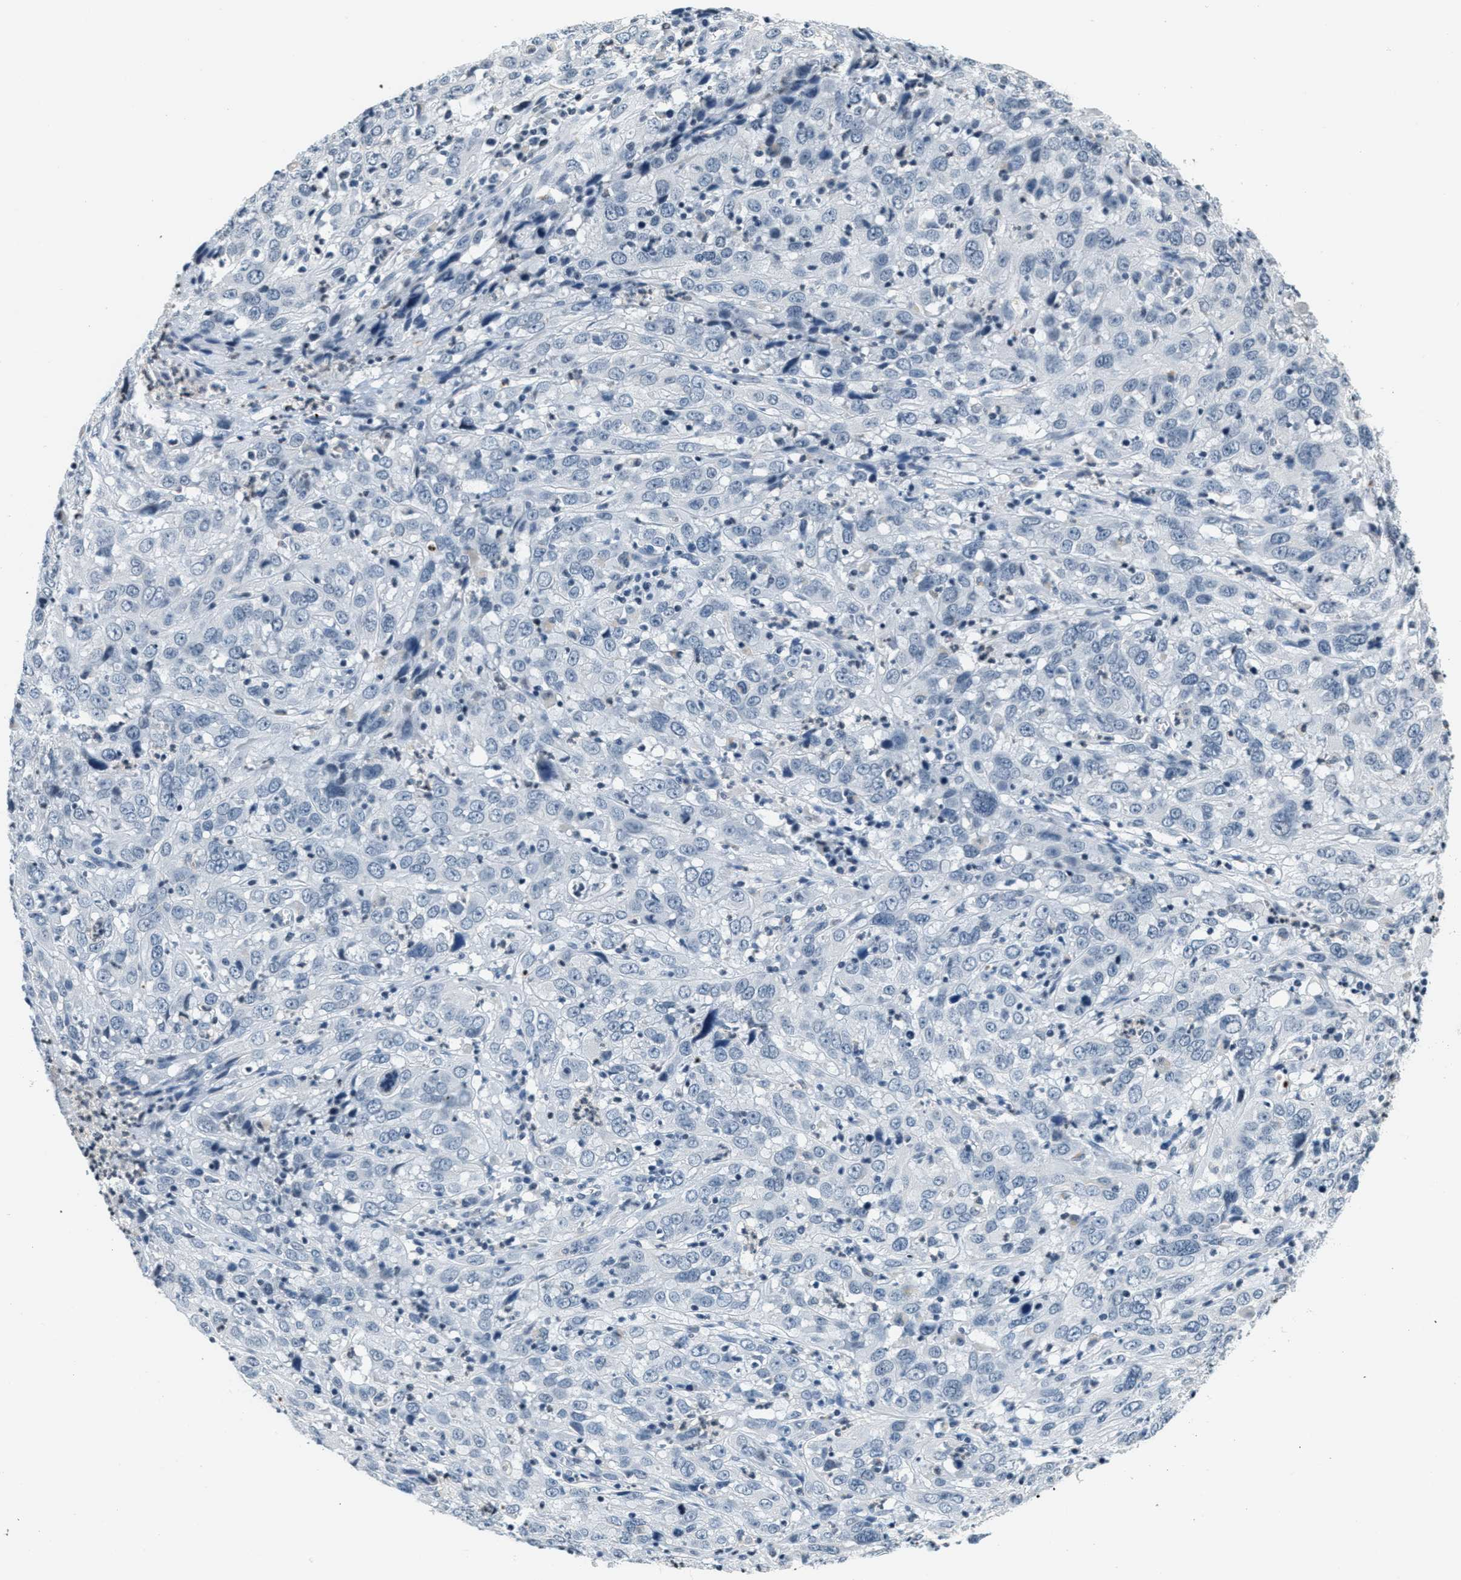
{"staining": {"intensity": "negative", "quantity": "none", "location": "none"}, "tissue": "cervical cancer", "cell_type": "Tumor cells", "image_type": "cancer", "snomed": [{"axis": "morphology", "description": "Squamous cell carcinoma, NOS"}, {"axis": "topography", "description": "Cervix"}], "caption": "Immunohistochemistry (IHC) histopathology image of neoplastic tissue: human cervical cancer (squamous cell carcinoma) stained with DAB (3,3'-diaminobenzidine) exhibits no significant protein expression in tumor cells.", "gene": "CA4", "patient": {"sex": "female", "age": 32}}